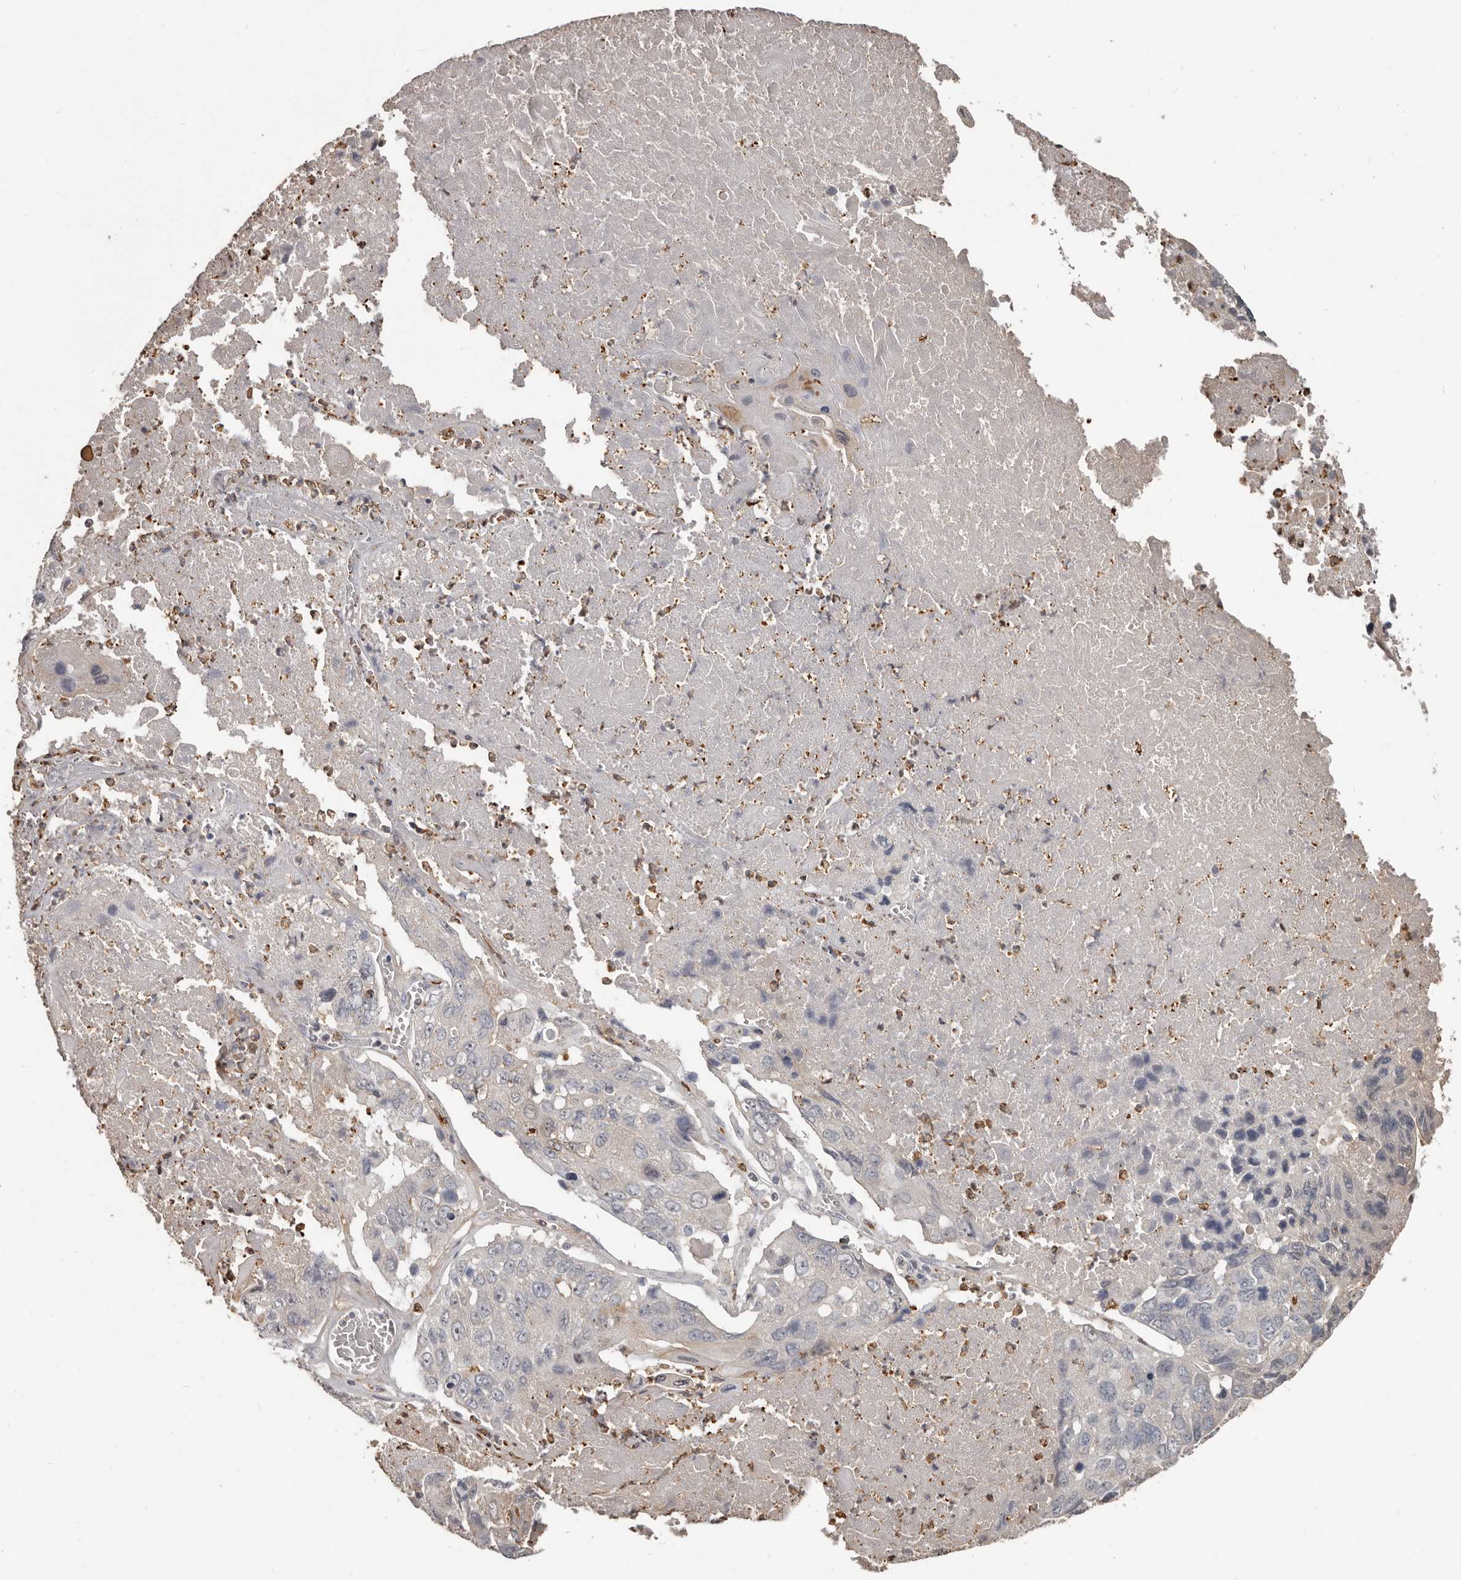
{"staining": {"intensity": "negative", "quantity": "none", "location": "none"}, "tissue": "lung cancer", "cell_type": "Tumor cells", "image_type": "cancer", "snomed": [{"axis": "morphology", "description": "Squamous cell carcinoma, NOS"}, {"axis": "topography", "description": "Lung"}], "caption": "An IHC photomicrograph of squamous cell carcinoma (lung) is shown. There is no staining in tumor cells of squamous cell carcinoma (lung).", "gene": "GPR157", "patient": {"sex": "male", "age": 61}}